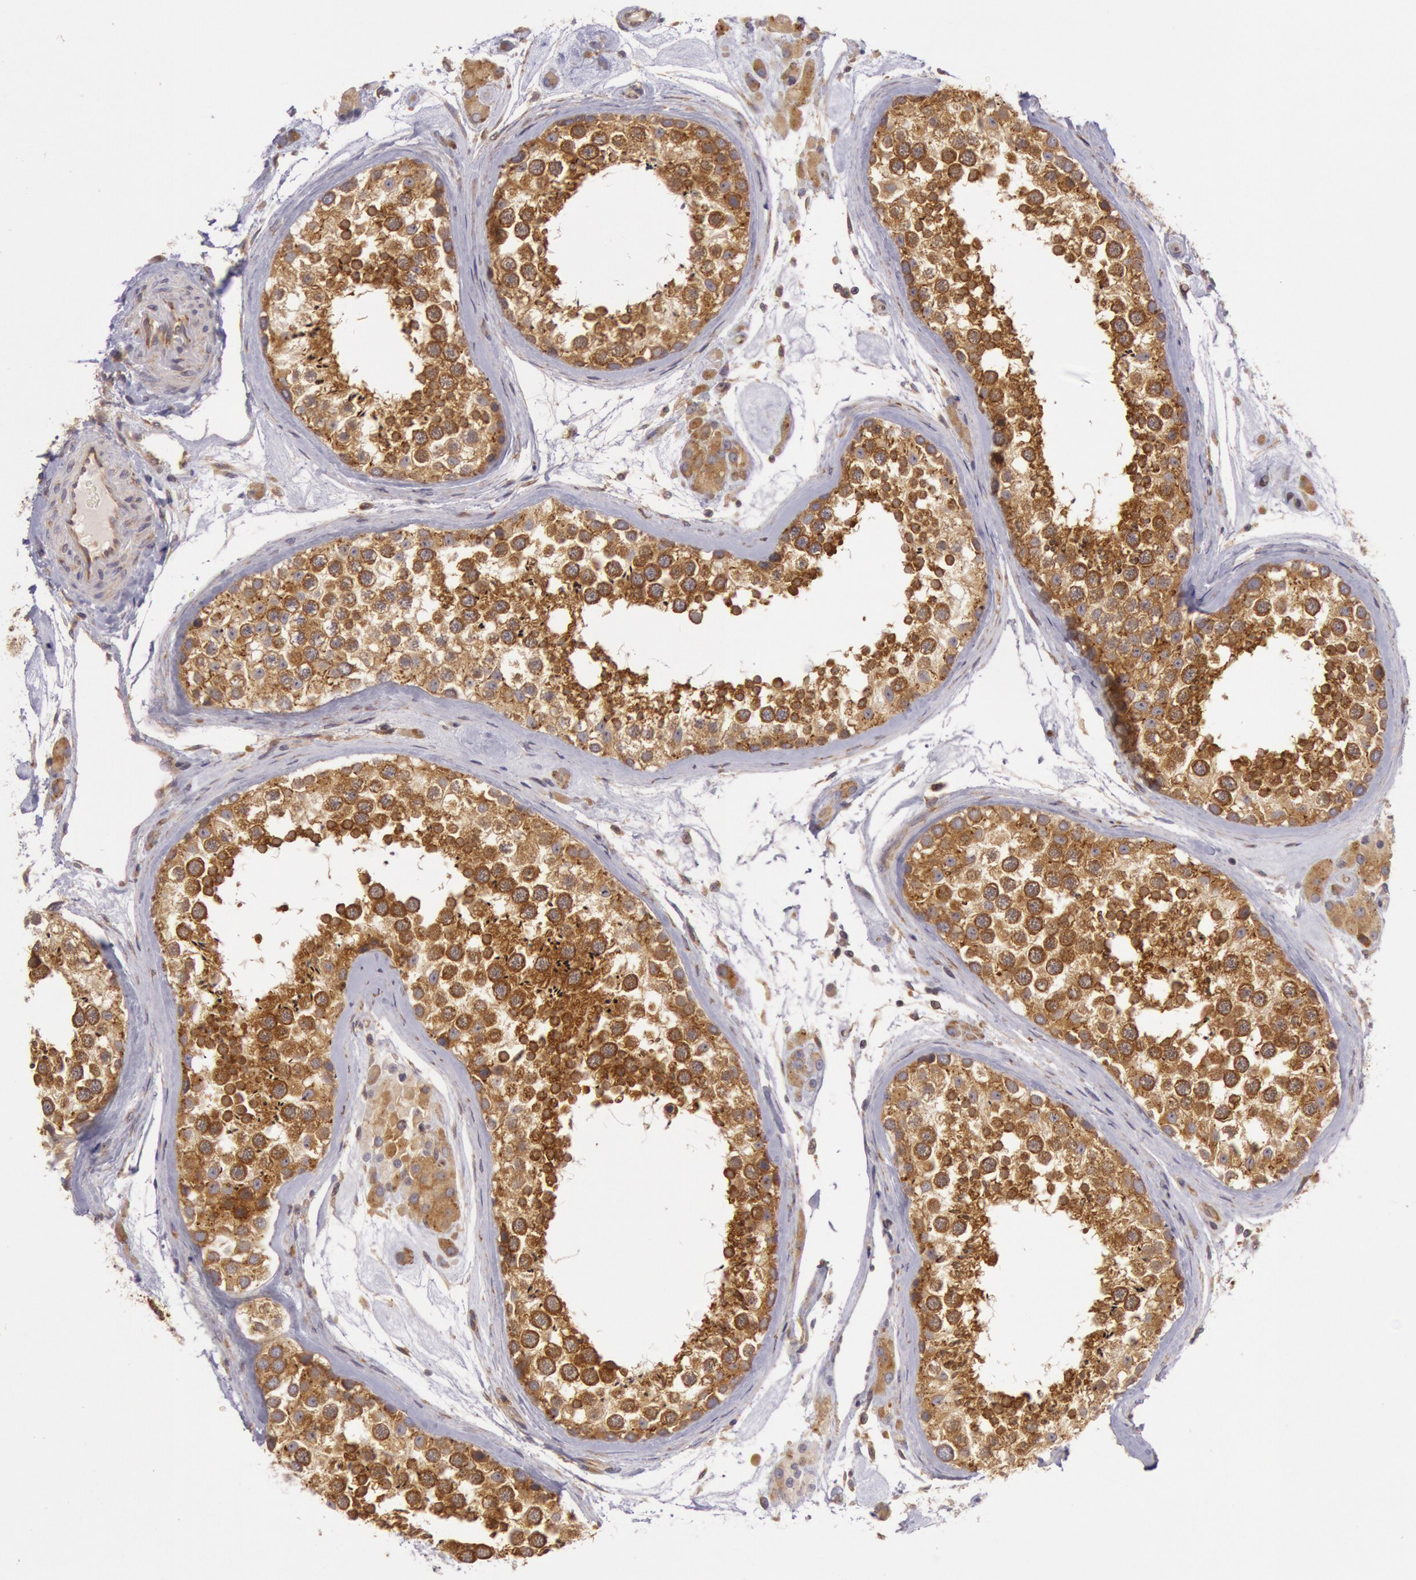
{"staining": {"intensity": "strong", "quantity": ">75%", "location": "cytoplasmic/membranous"}, "tissue": "testis", "cell_type": "Cells in seminiferous ducts", "image_type": "normal", "snomed": [{"axis": "morphology", "description": "Normal tissue, NOS"}, {"axis": "topography", "description": "Testis"}], "caption": "This photomicrograph exhibits benign testis stained with IHC to label a protein in brown. The cytoplasmic/membranous of cells in seminiferous ducts show strong positivity for the protein. Nuclei are counter-stained blue.", "gene": "CHUK", "patient": {"sex": "male", "age": 46}}